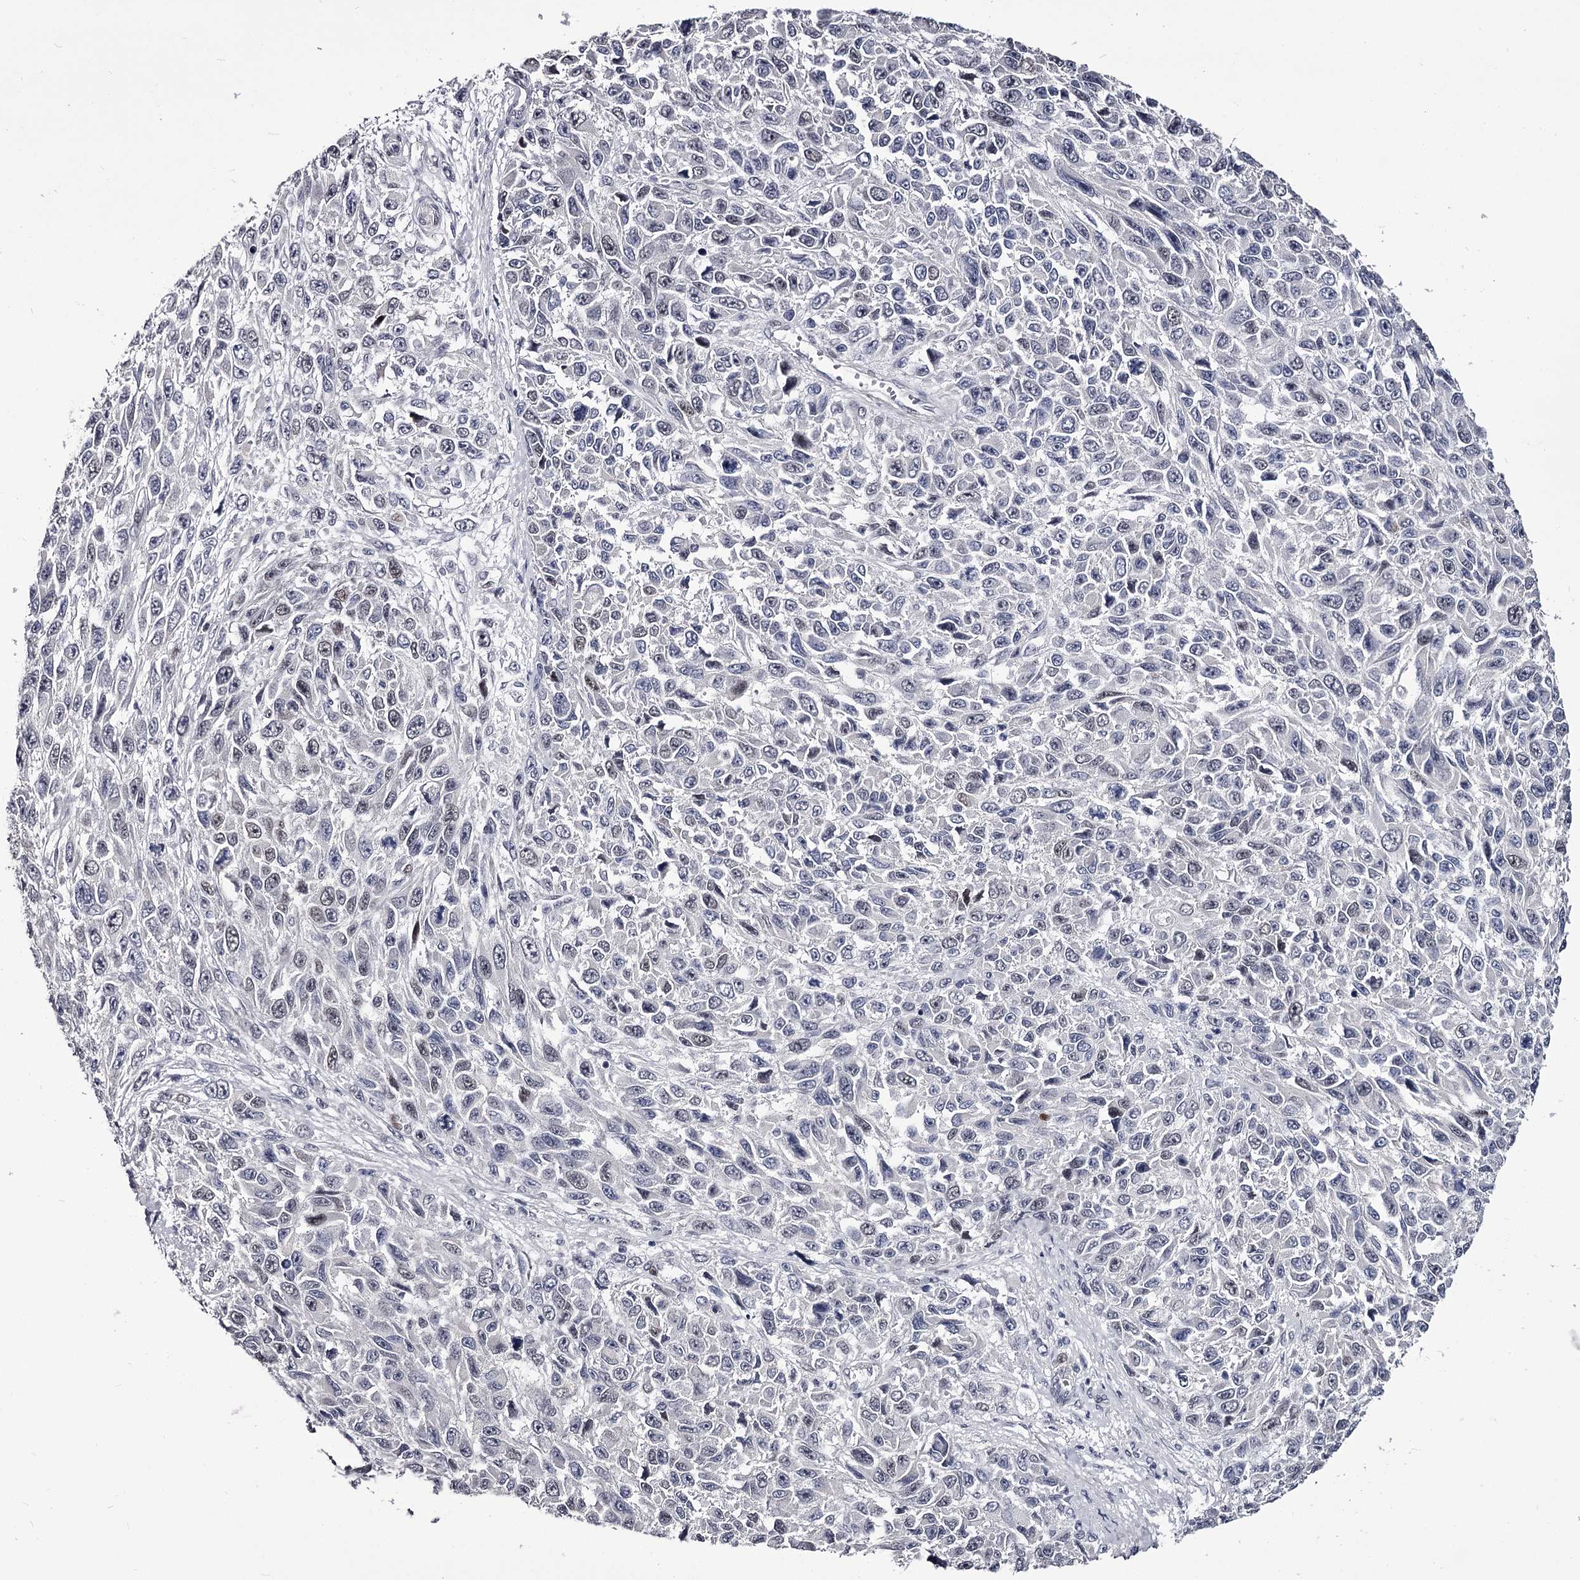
{"staining": {"intensity": "negative", "quantity": "none", "location": "none"}, "tissue": "melanoma", "cell_type": "Tumor cells", "image_type": "cancer", "snomed": [{"axis": "morphology", "description": "Normal tissue, NOS"}, {"axis": "morphology", "description": "Malignant melanoma, NOS"}, {"axis": "topography", "description": "Skin"}], "caption": "Melanoma was stained to show a protein in brown. There is no significant positivity in tumor cells.", "gene": "OVOL2", "patient": {"sex": "female", "age": 96}}